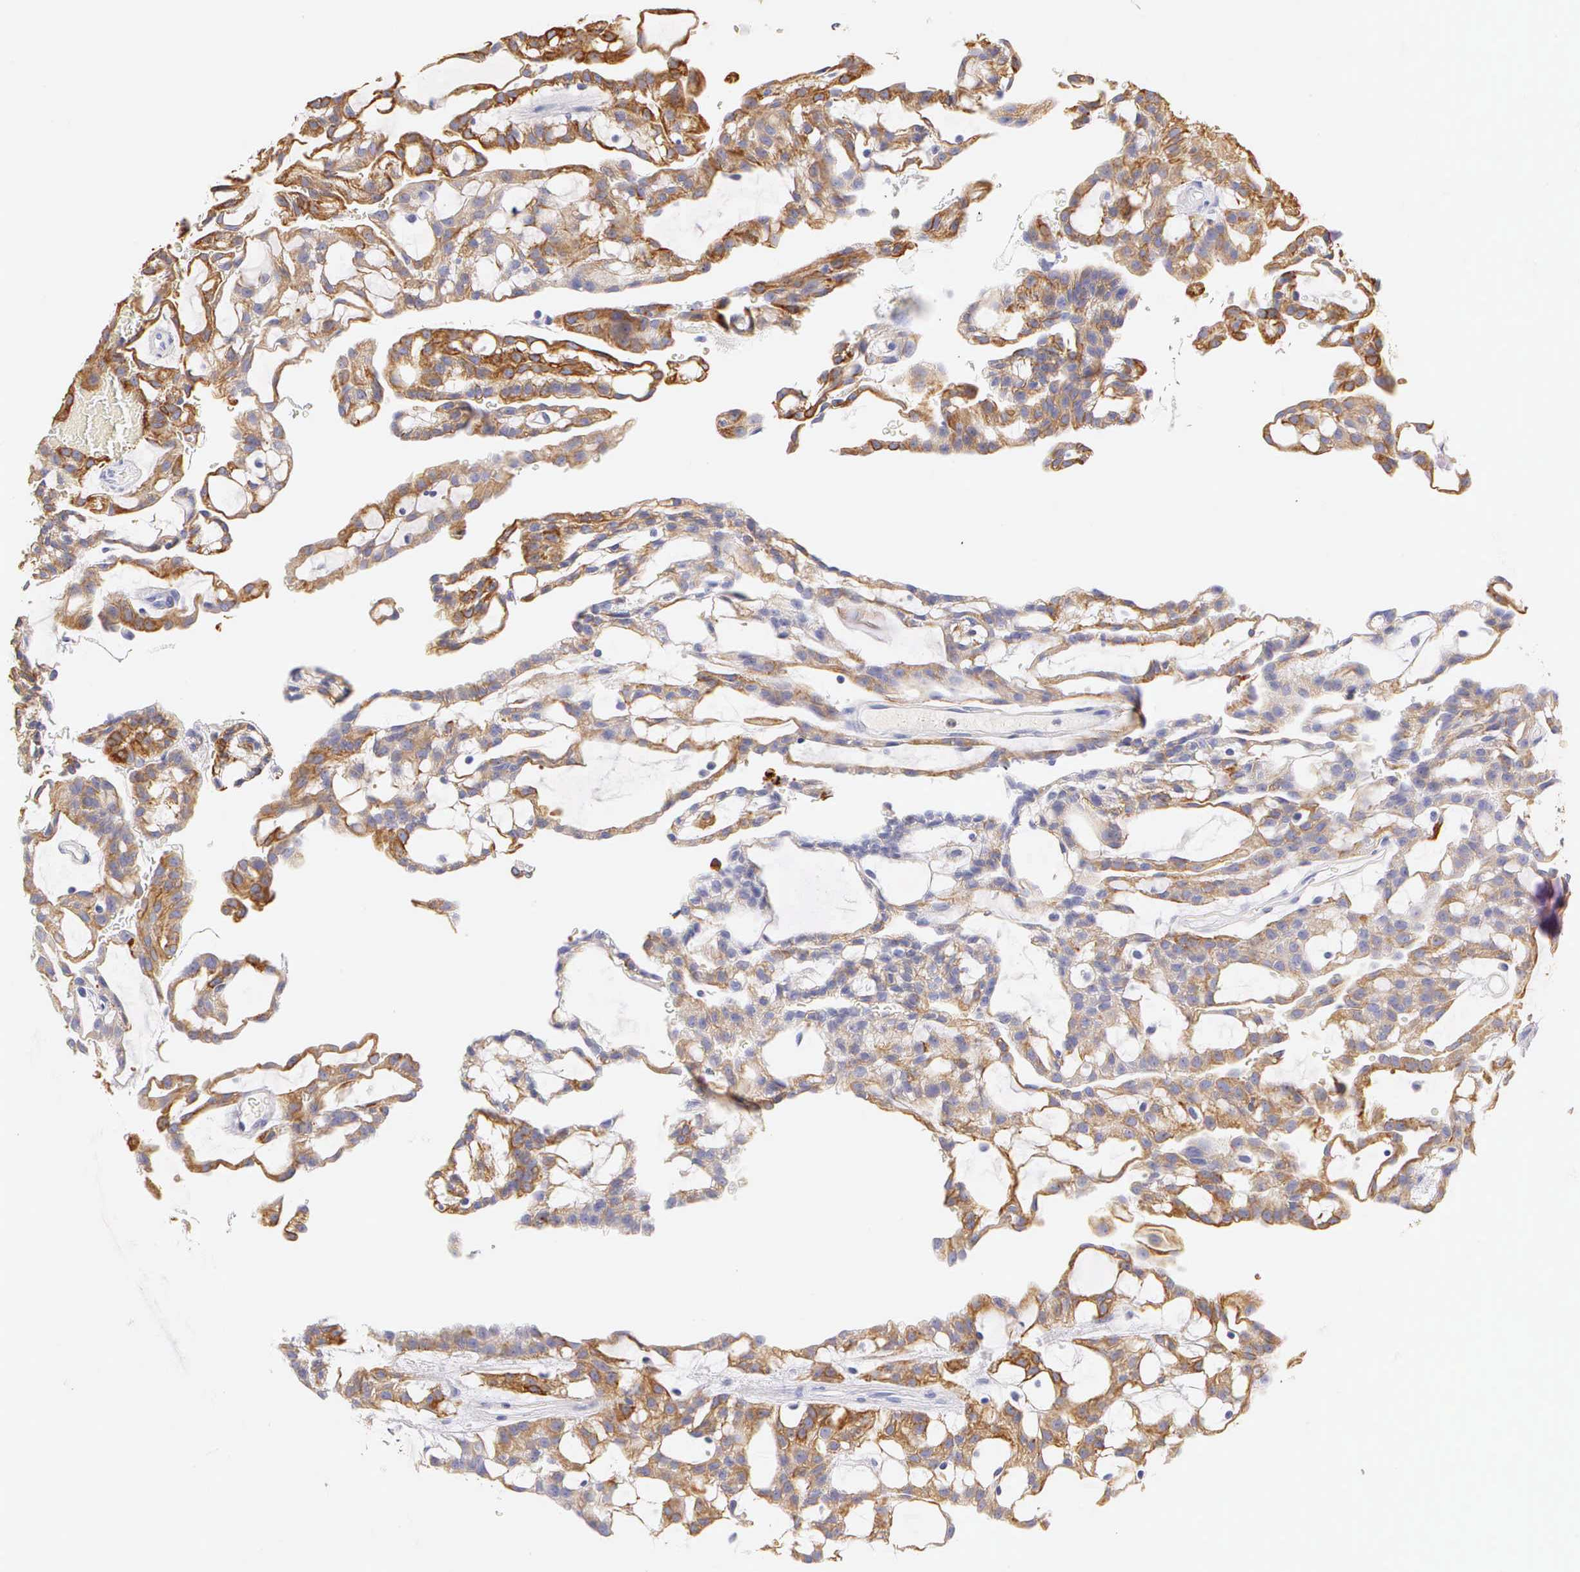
{"staining": {"intensity": "moderate", "quantity": "25%-75%", "location": "cytoplasmic/membranous"}, "tissue": "renal cancer", "cell_type": "Tumor cells", "image_type": "cancer", "snomed": [{"axis": "morphology", "description": "Adenocarcinoma, NOS"}, {"axis": "topography", "description": "Kidney"}], "caption": "Tumor cells reveal moderate cytoplasmic/membranous positivity in approximately 25%-75% of cells in adenocarcinoma (renal).", "gene": "KRT17", "patient": {"sex": "male", "age": 63}}